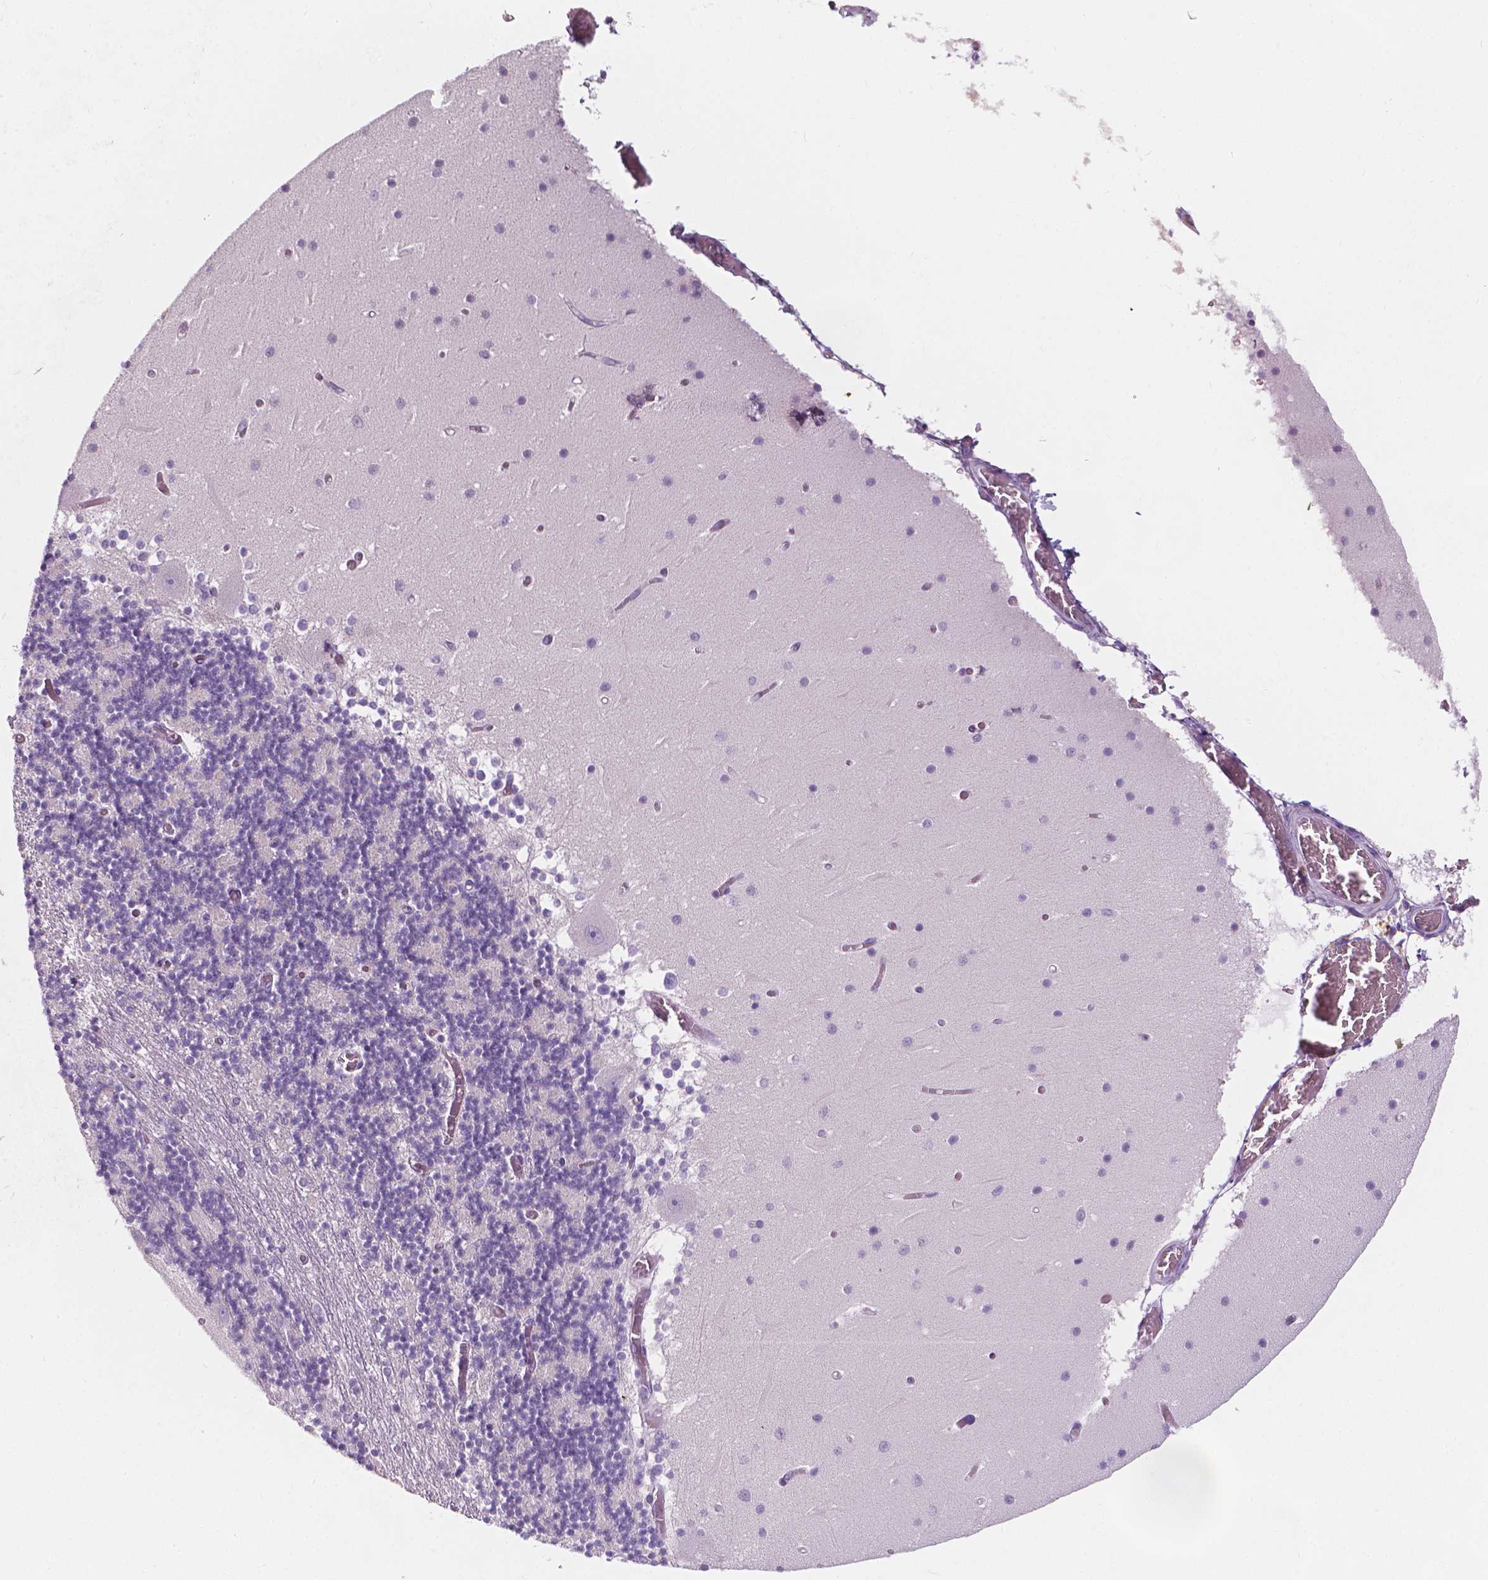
{"staining": {"intensity": "negative", "quantity": "none", "location": "none"}, "tissue": "cerebellum", "cell_type": "Cells in granular layer", "image_type": "normal", "snomed": [{"axis": "morphology", "description": "Normal tissue, NOS"}, {"axis": "topography", "description": "Cerebellum"}], "caption": "The image shows no staining of cells in granular layer in benign cerebellum.", "gene": "DCAF8L1", "patient": {"sex": "female", "age": 28}}